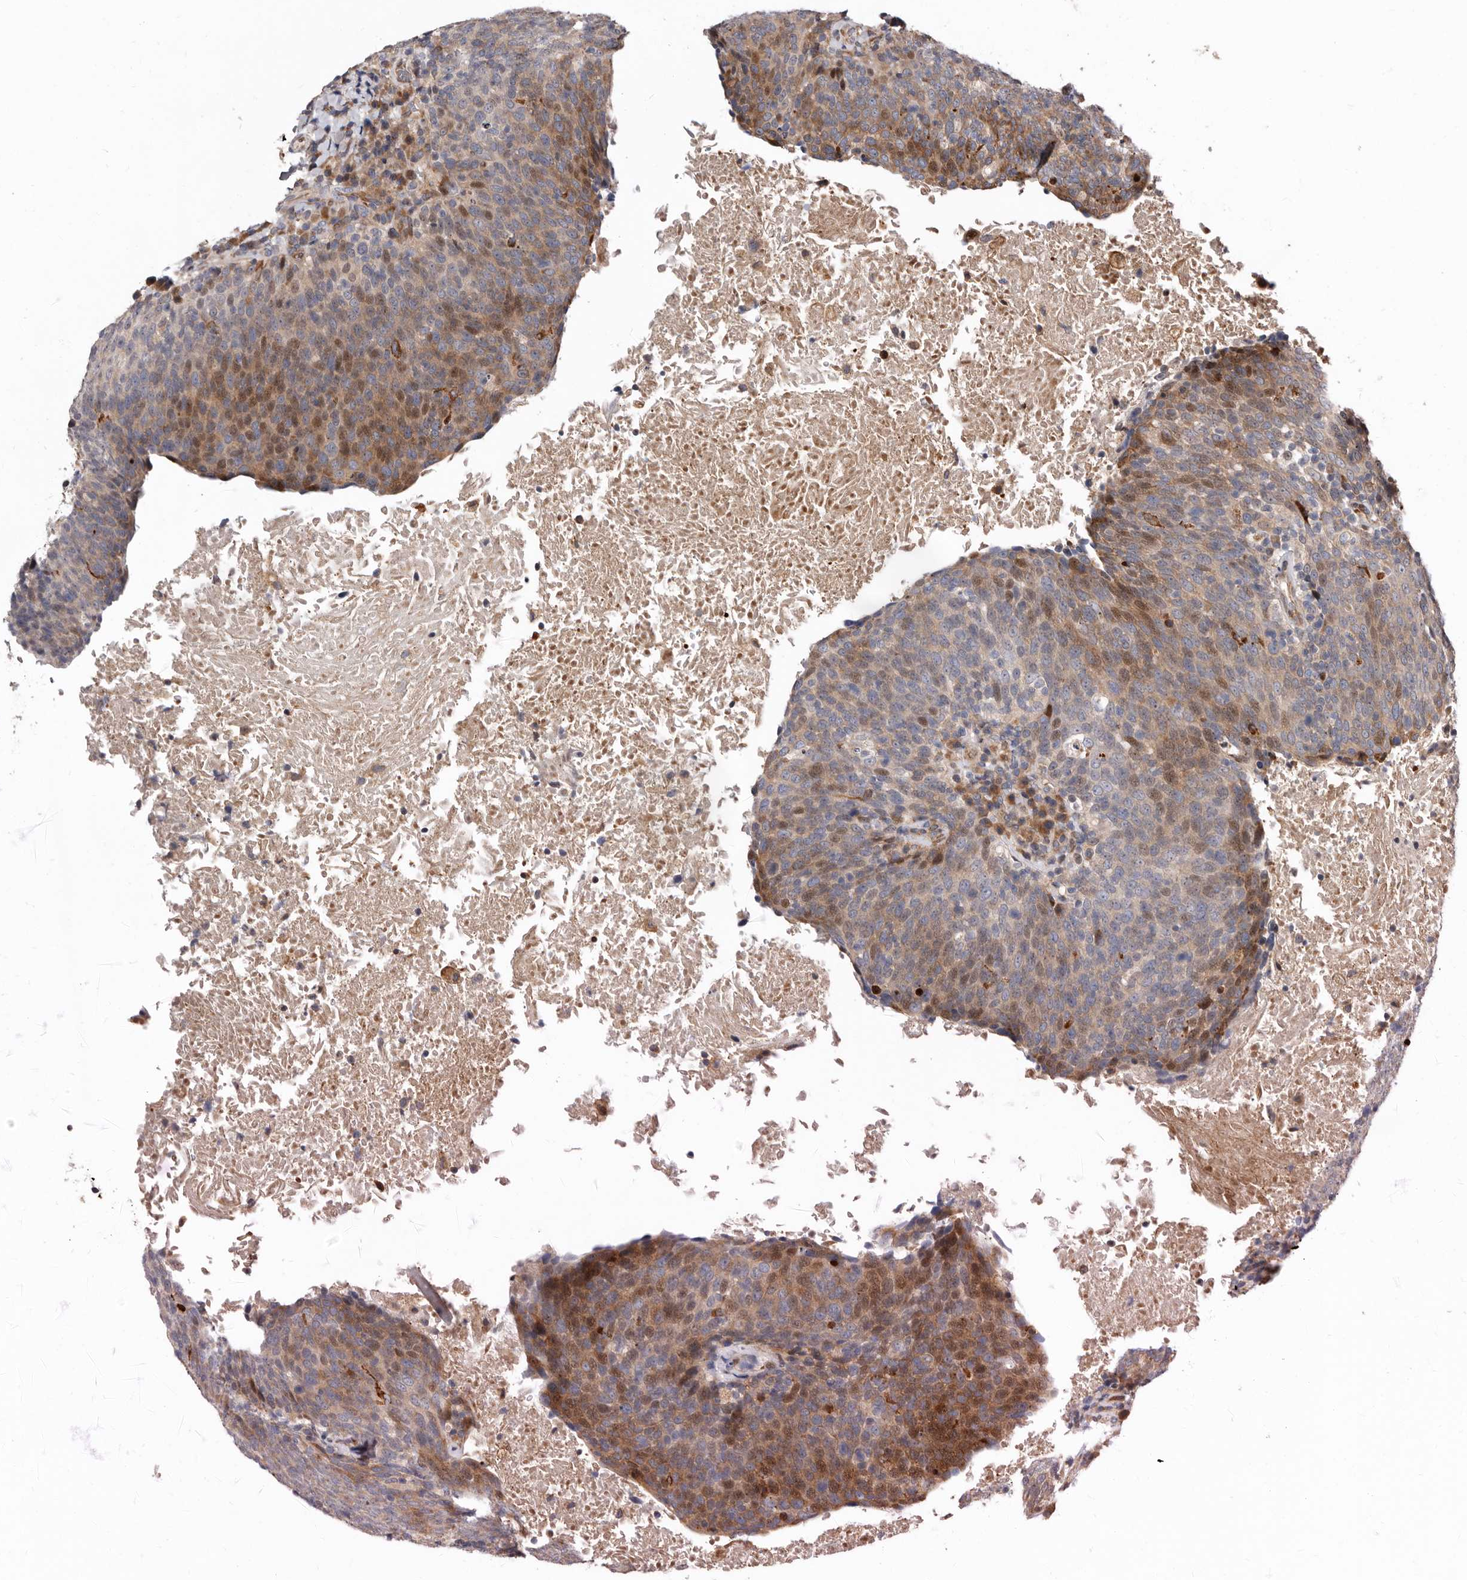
{"staining": {"intensity": "moderate", "quantity": "<25%", "location": "cytoplasmic/membranous"}, "tissue": "head and neck cancer", "cell_type": "Tumor cells", "image_type": "cancer", "snomed": [{"axis": "morphology", "description": "Squamous cell carcinoma, NOS"}, {"axis": "morphology", "description": "Squamous cell carcinoma, metastatic, NOS"}, {"axis": "topography", "description": "Lymph node"}, {"axis": "topography", "description": "Head-Neck"}], "caption": "Protein positivity by immunohistochemistry exhibits moderate cytoplasmic/membranous positivity in about <25% of tumor cells in head and neck cancer (metastatic squamous cell carcinoma).", "gene": "WEE2", "patient": {"sex": "male", "age": 62}}